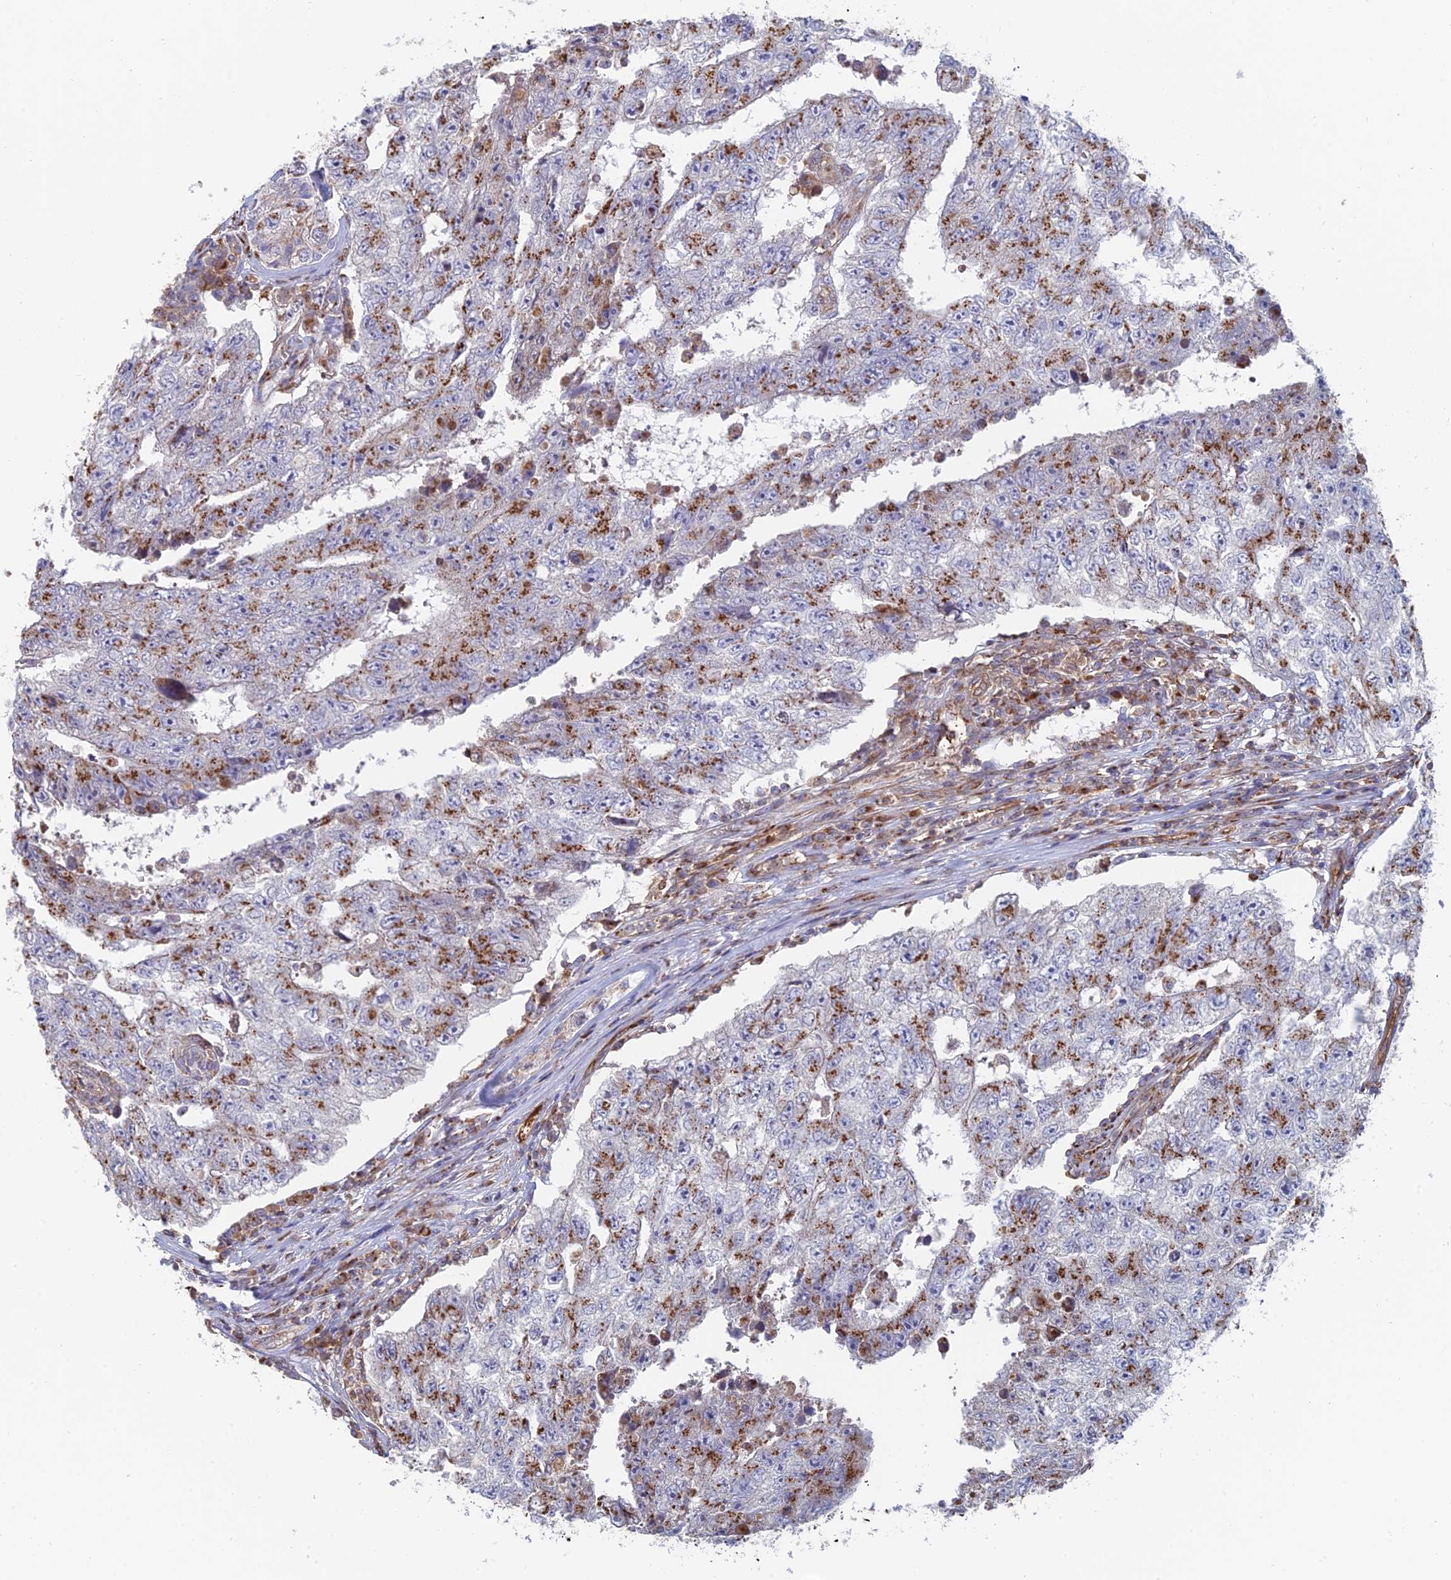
{"staining": {"intensity": "moderate", "quantity": "25%-75%", "location": "cytoplasmic/membranous"}, "tissue": "testis cancer", "cell_type": "Tumor cells", "image_type": "cancer", "snomed": [{"axis": "morphology", "description": "Carcinoma, Embryonal, NOS"}, {"axis": "topography", "description": "Testis"}], "caption": "A brown stain labels moderate cytoplasmic/membranous staining of a protein in testis embryonal carcinoma tumor cells.", "gene": "HS2ST1", "patient": {"sex": "male", "age": 17}}